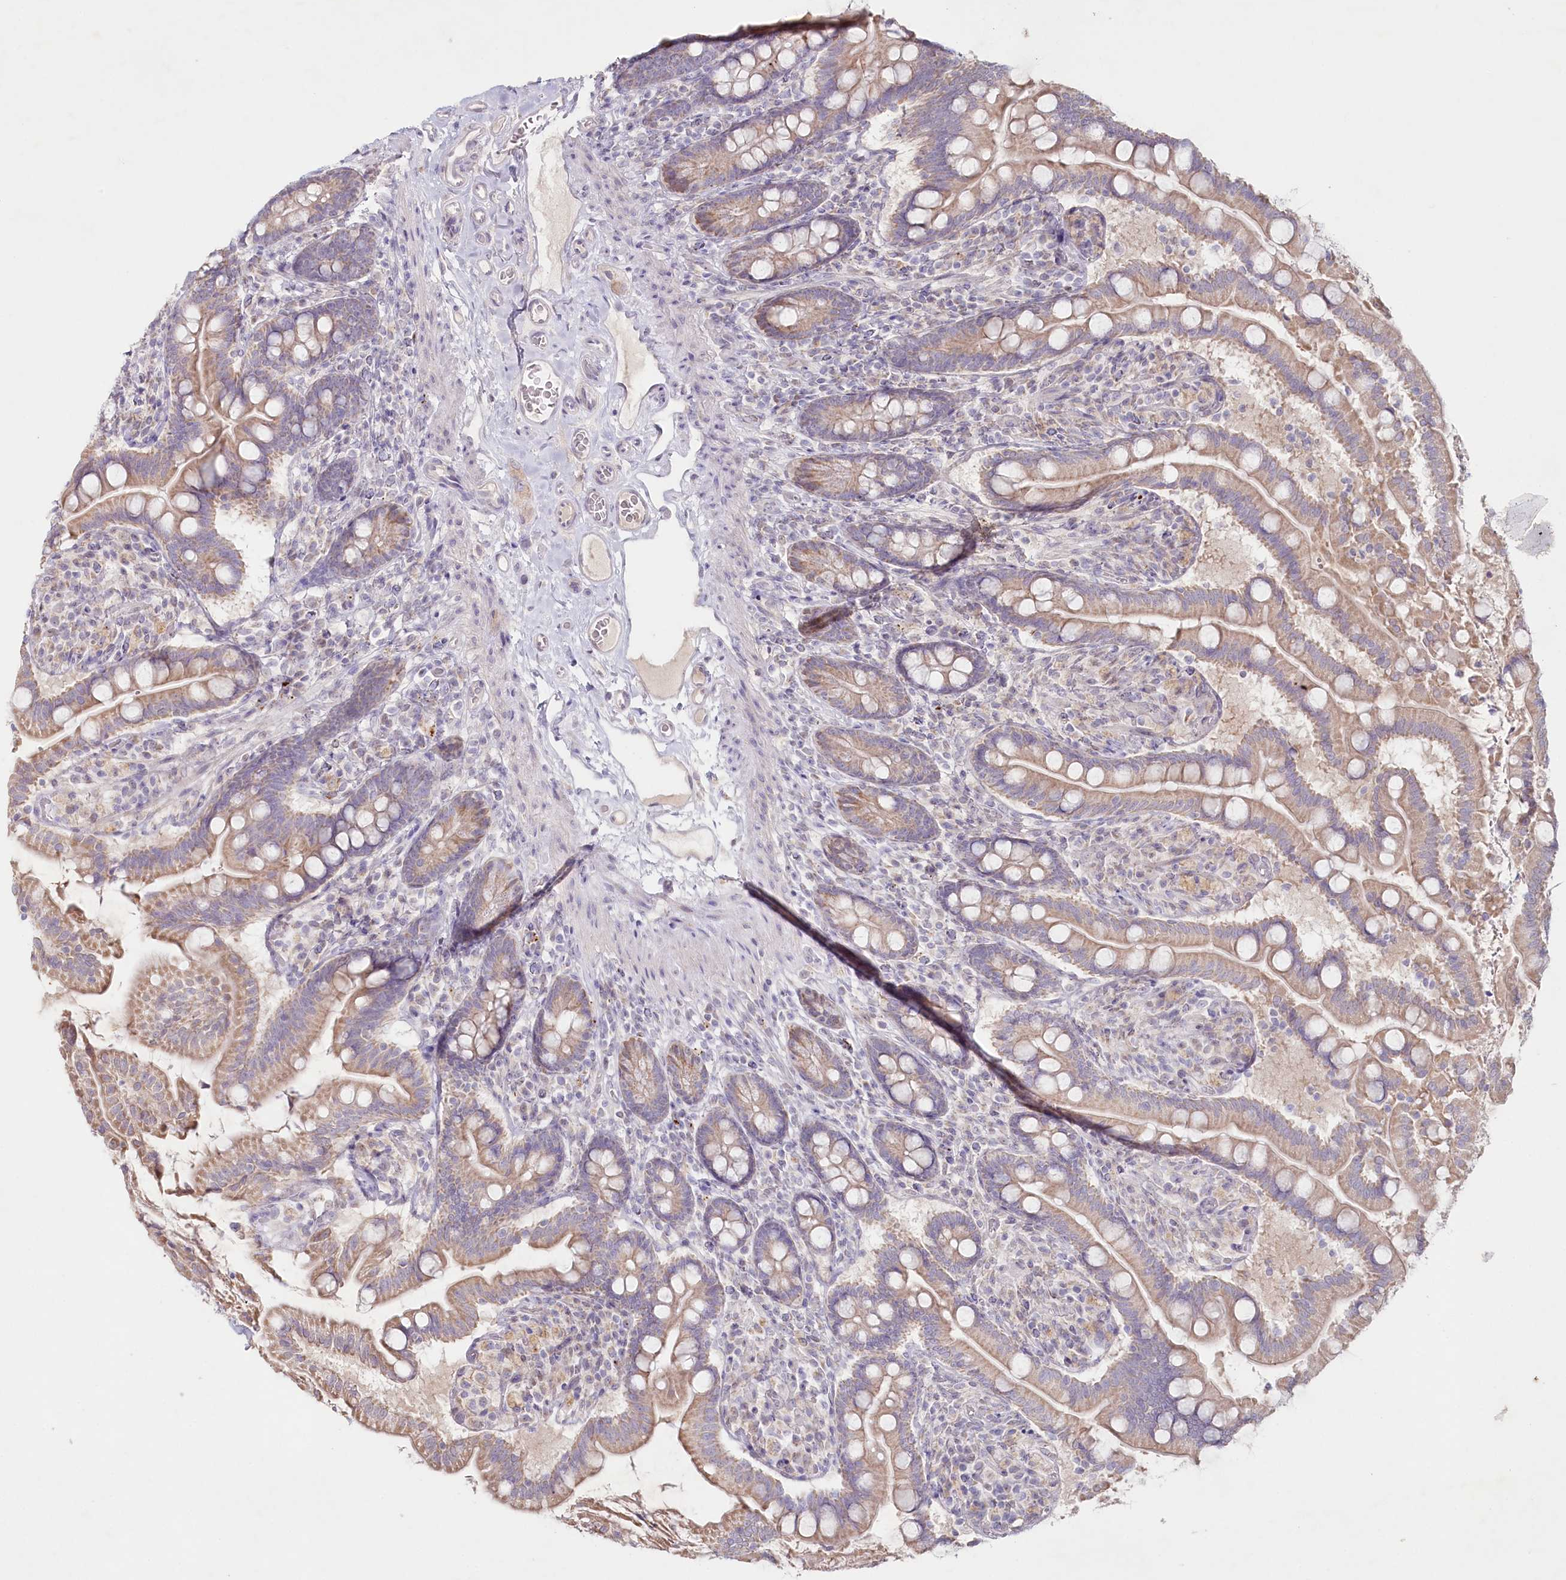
{"staining": {"intensity": "moderate", "quantity": ">75%", "location": "cytoplasmic/membranous"}, "tissue": "small intestine", "cell_type": "Glandular cells", "image_type": "normal", "snomed": [{"axis": "morphology", "description": "Normal tissue, NOS"}, {"axis": "topography", "description": "Small intestine"}], "caption": "This photomicrograph reveals immunohistochemistry staining of normal human small intestine, with medium moderate cytoplasmic/membranous staining in approximately >75% of glandular cells.", "gene": "PSAPL1", "patient": {"sex": "female", "age": 64}}